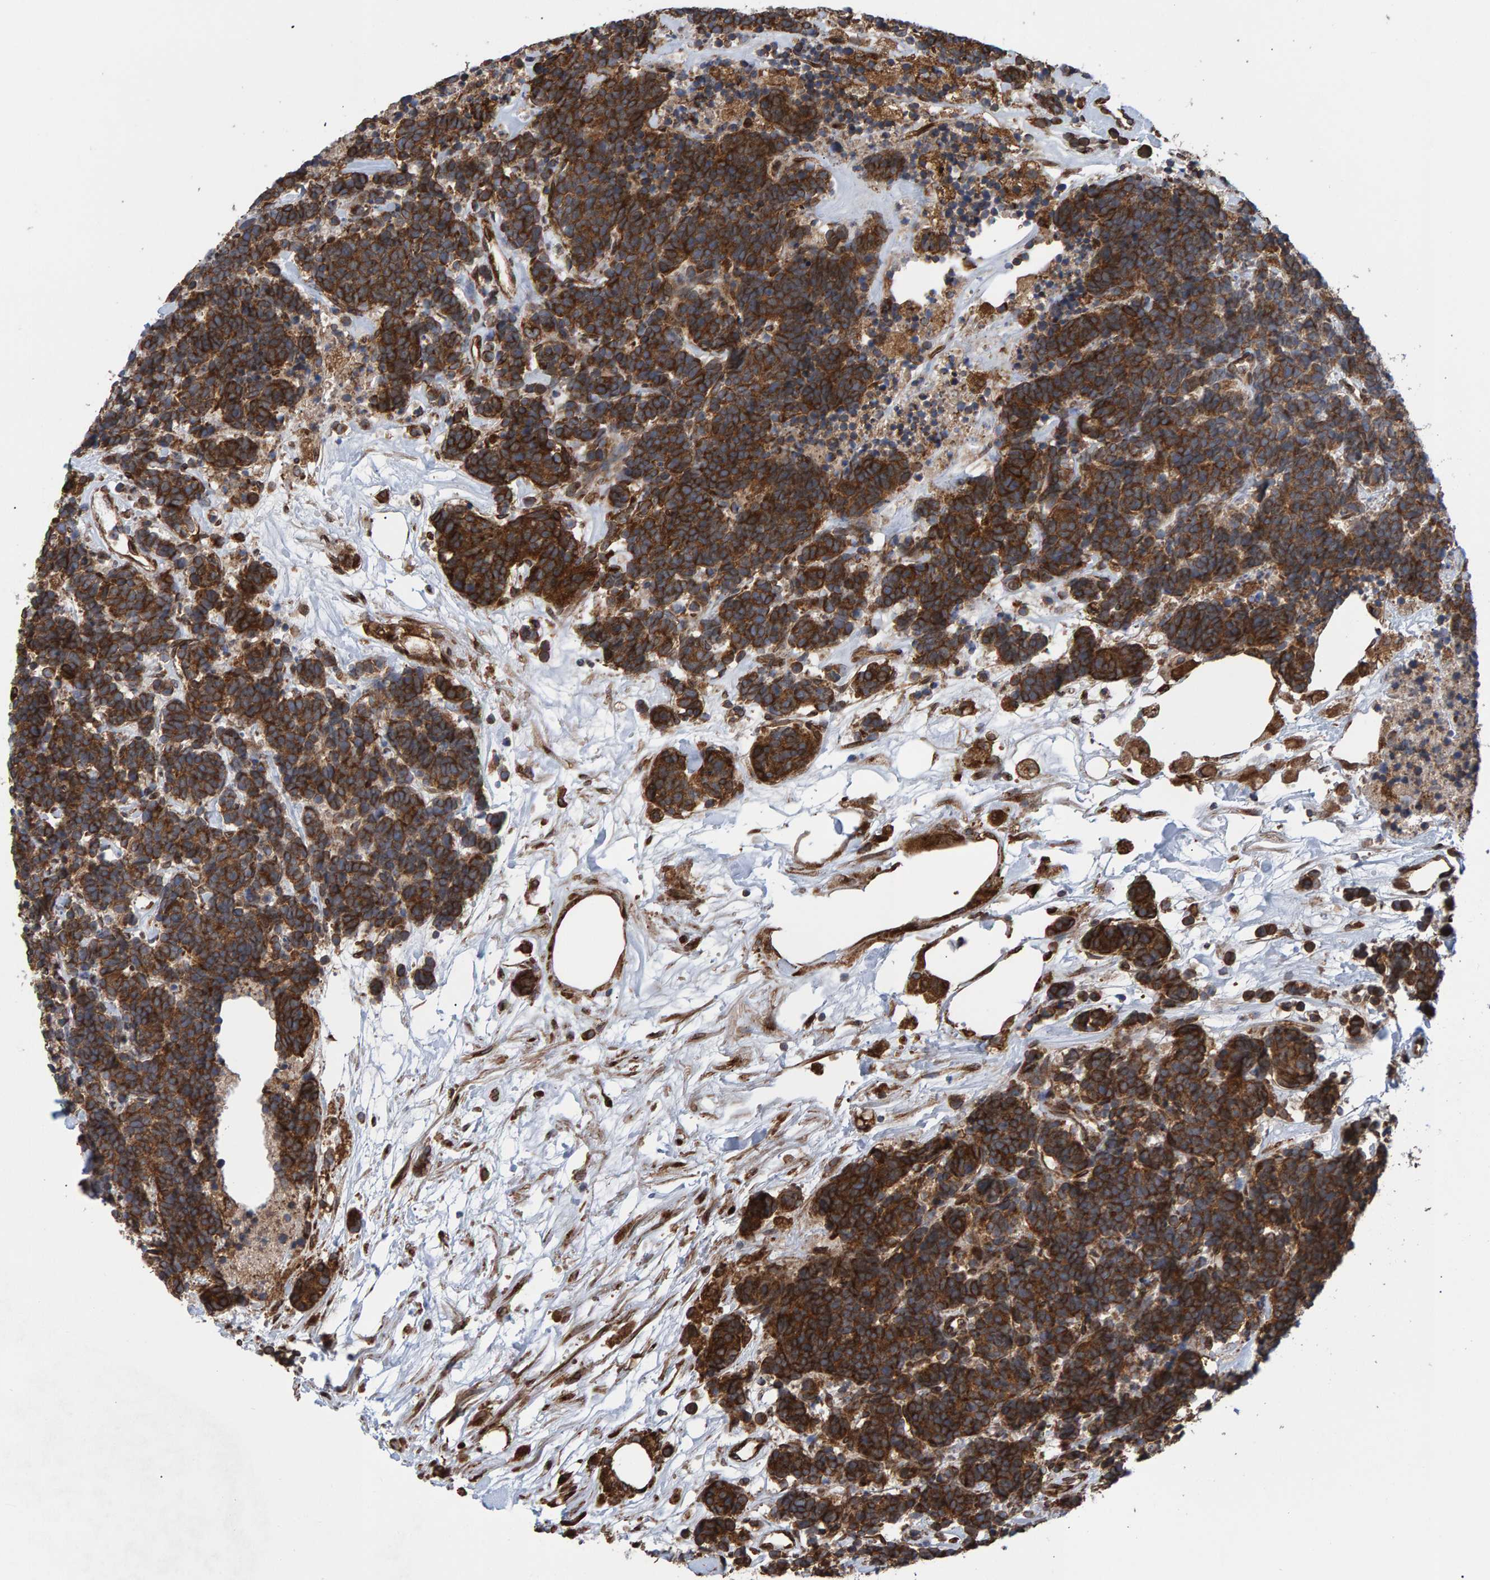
{"staining": {"intensity": "strong", "quantity": ">75%", "location": "cytoplasmic/membranous"}, "tissue": "carcinoid", "cell_type": "Tumor cells", "image_type": "cancer", "snomed": [{"axis": "morphology", "description": "Carcinoma, NOS"}, {"axis": "morphology", "description": "Carcinoid, malignant, NOS"}, {"axis": "topography", "description": "Urinary bladder"}], "caption": "An immunohistochemistry histopathology image of tumor tissue is shown. Protein staining in brown shows strong cytoplasmic/membranous positivity in carcinoid within tumor cells. Using DAB (3,3'-diaminobenzidine) (brown) and hematoxylin (blue) stains, captured at high magnification using brightfield microscopy.", "gene": "FAM117A", "patient": {"sex": "male", "age": 57}}